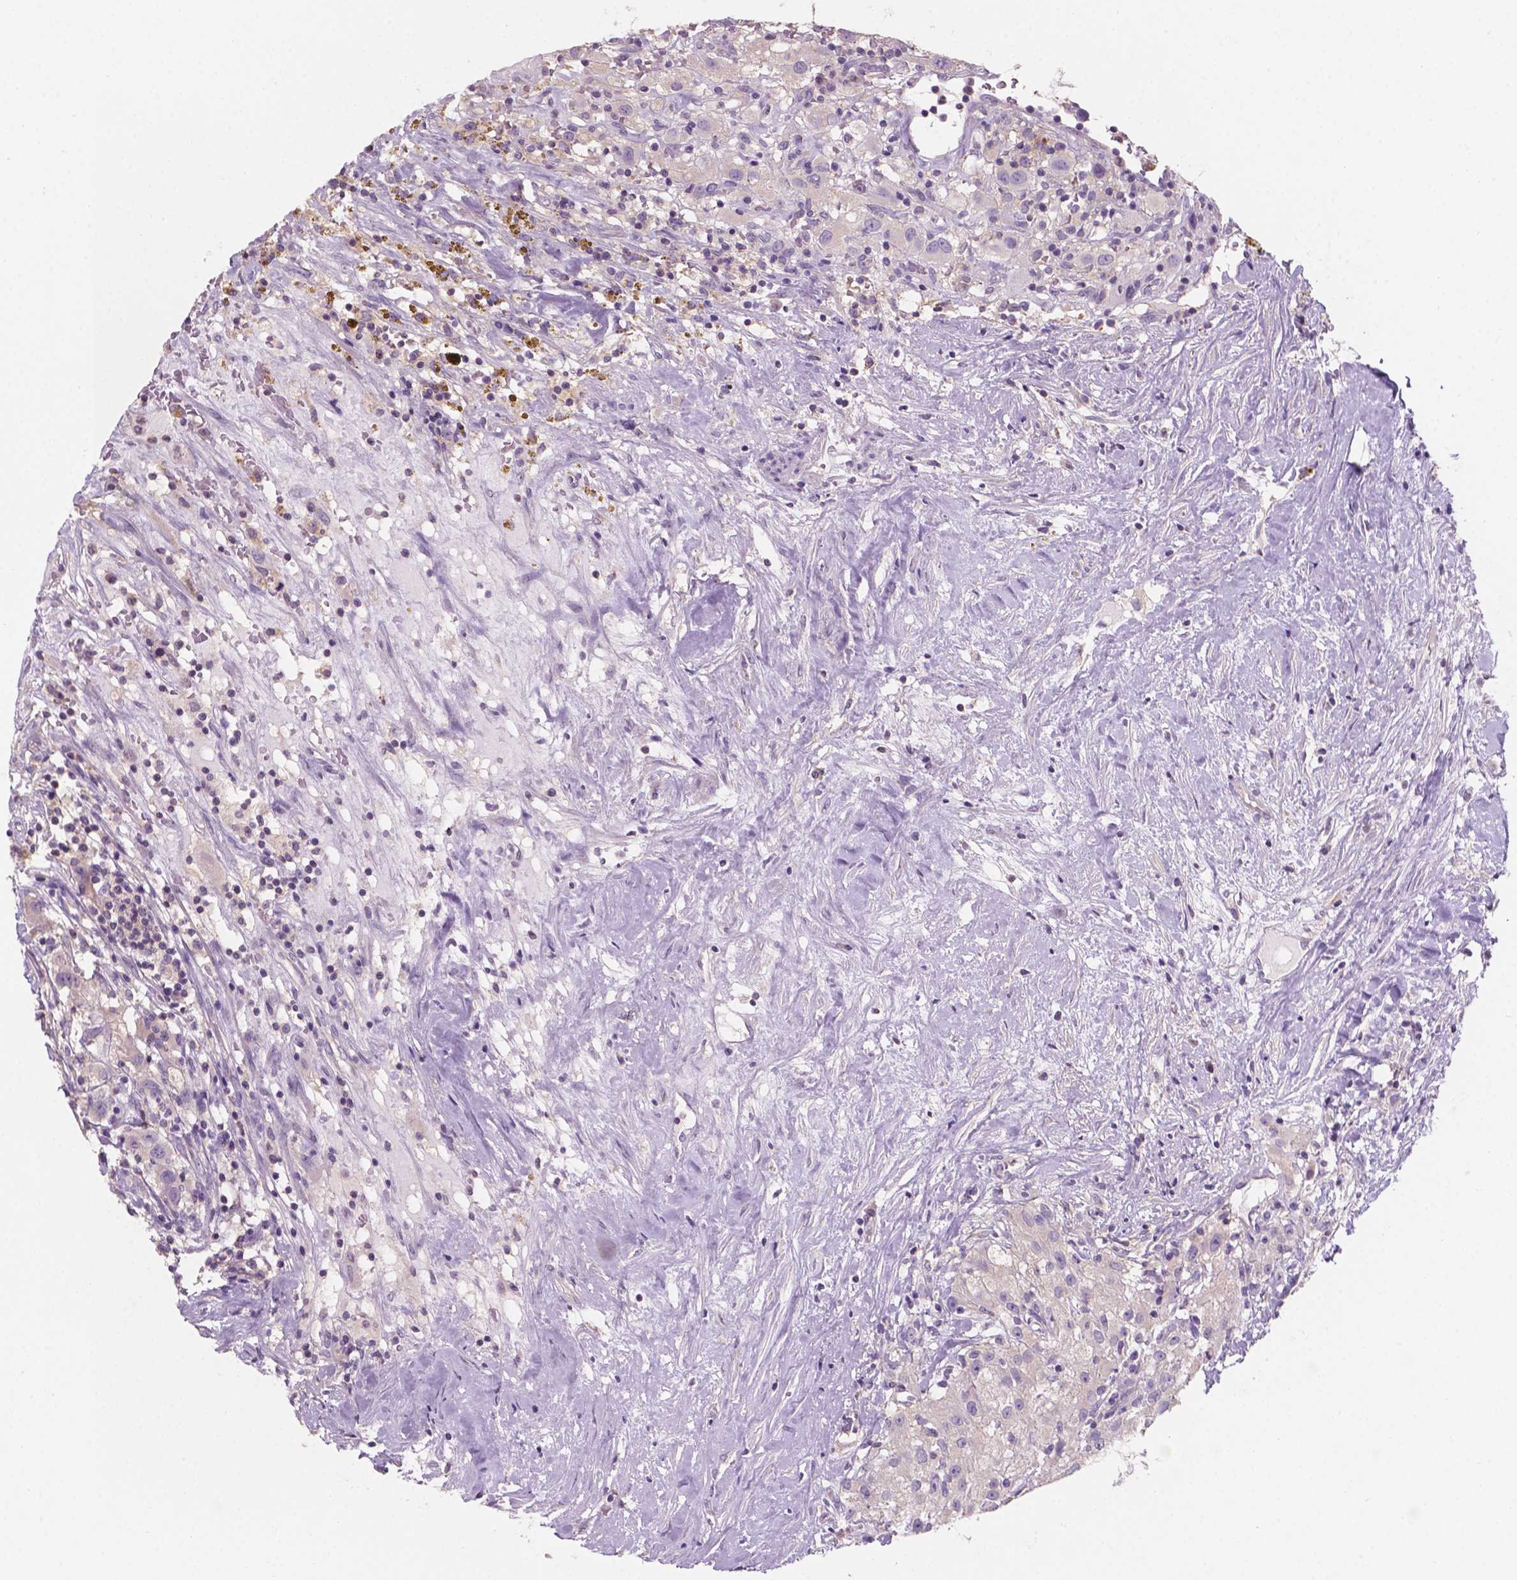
{"staining": {"intensity": "negative", "quantity": "none", "location": "none"}, "tissue": "renal cancer", "cell_type": "Tumor cells", "image_type": "cancer", "snomed": [{"axis": "morphology", "description": "Adenocarcinoma, NOS"}, {"axis": "topography", "description": "Kidney"}], "caption": "Renal adenocarcinoma was stained to show a protein in brown. There is no significant expression in tumor cells.", "gene": "SBSN", "patient": {"sex": "female", "age": 67}}